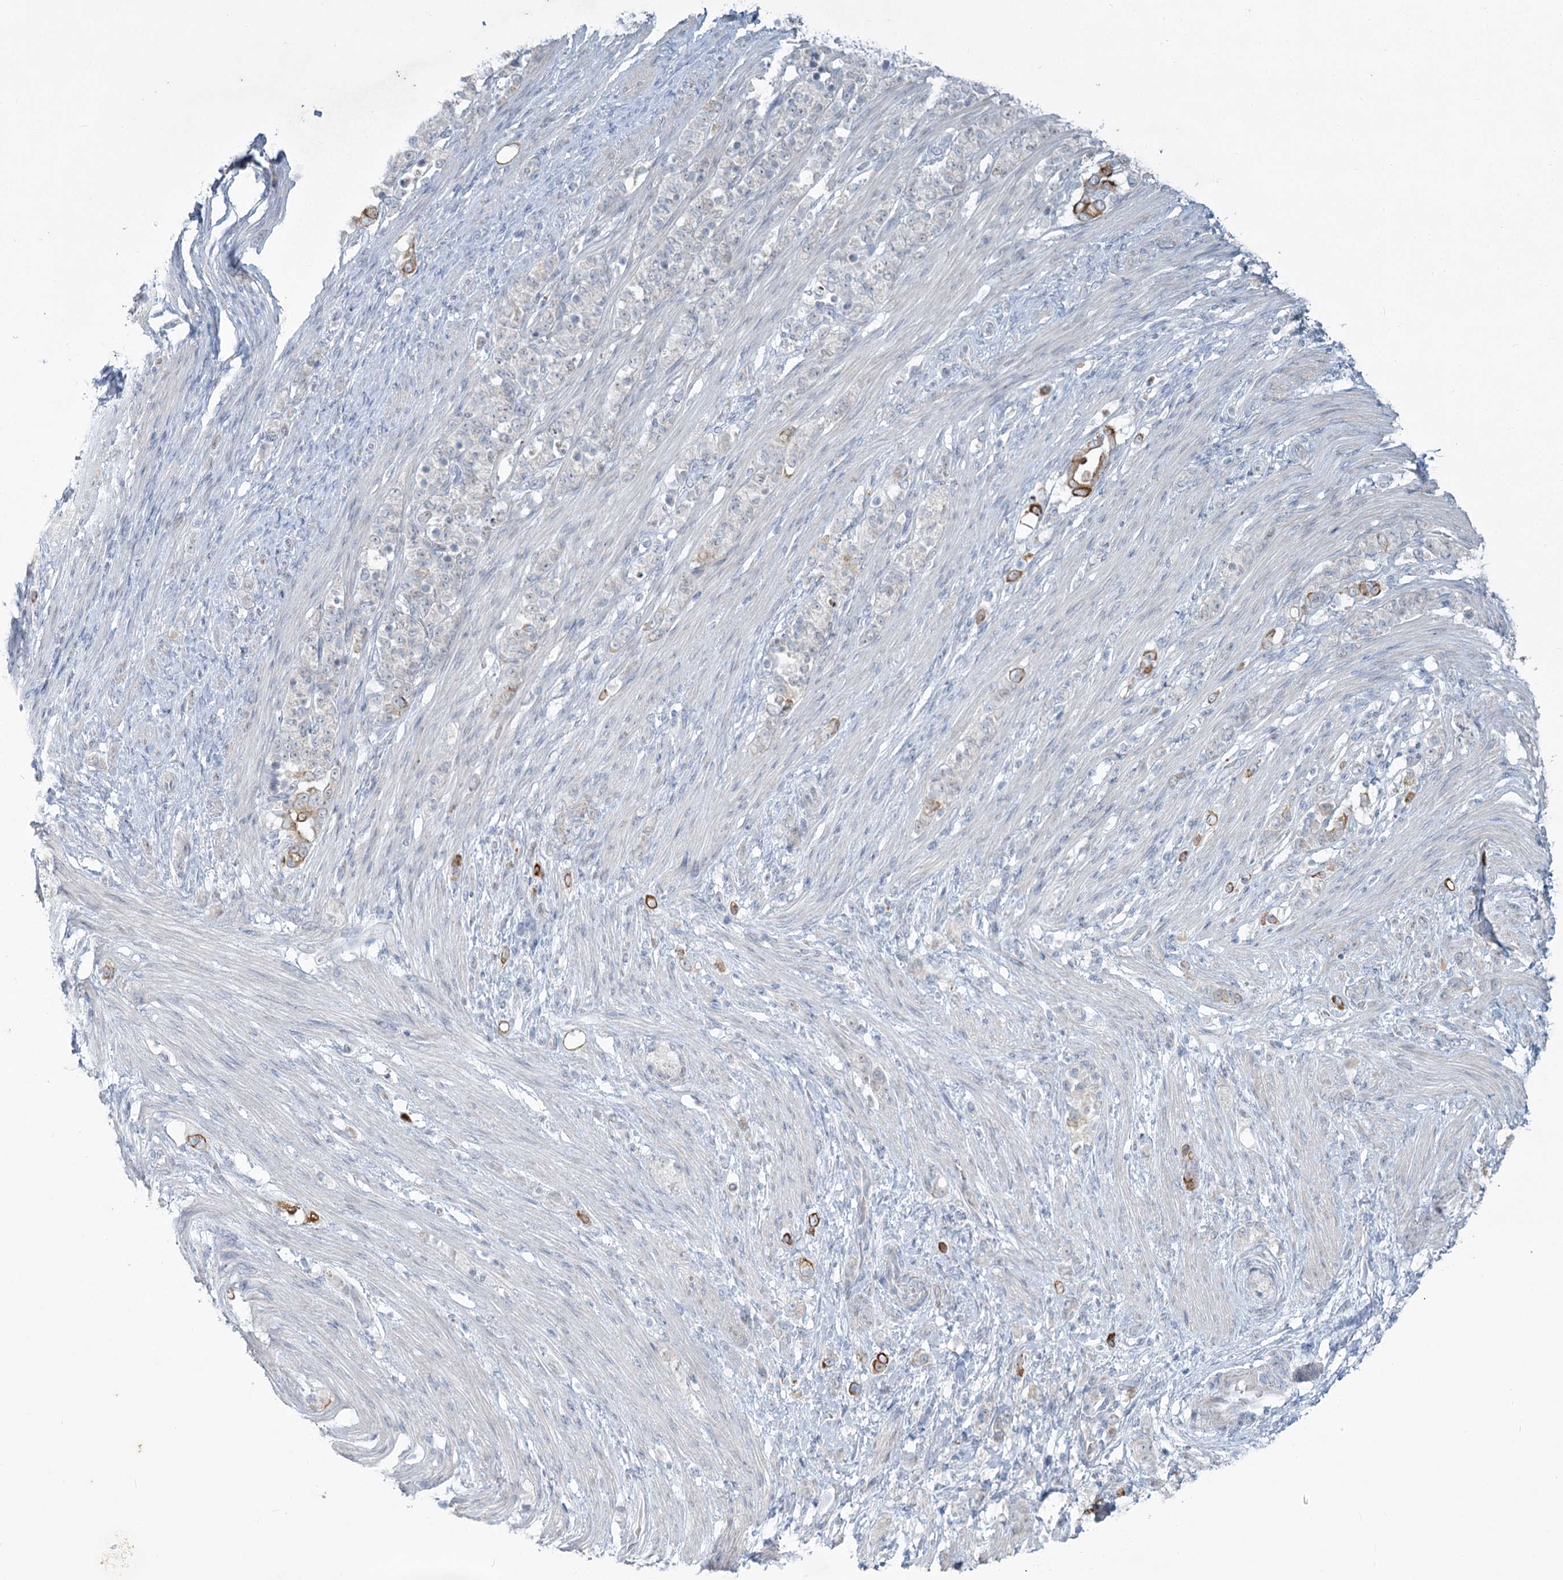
{"staining": {"intensity": "moderate", "quantity": "<25%", "location": "cytoplasmic/membranous"}, "tissue": "stomach cancer", "cell_type": "Tumor cells", "image_type": "cancer", "snomed": [{"axis": "morphology", "description": "Adenocarcinoma, NOS"}, {"axis": "topography", "description": "Stomach"}], "caption": "Moderate cytoplasmic/membranous staining for a protein is appreciated in about <25% of tumor cells of adenocarcinoma (stomach) using IHC.", "gene": "ABITRAM", "patient": {"sex": "female", "age": 79}}